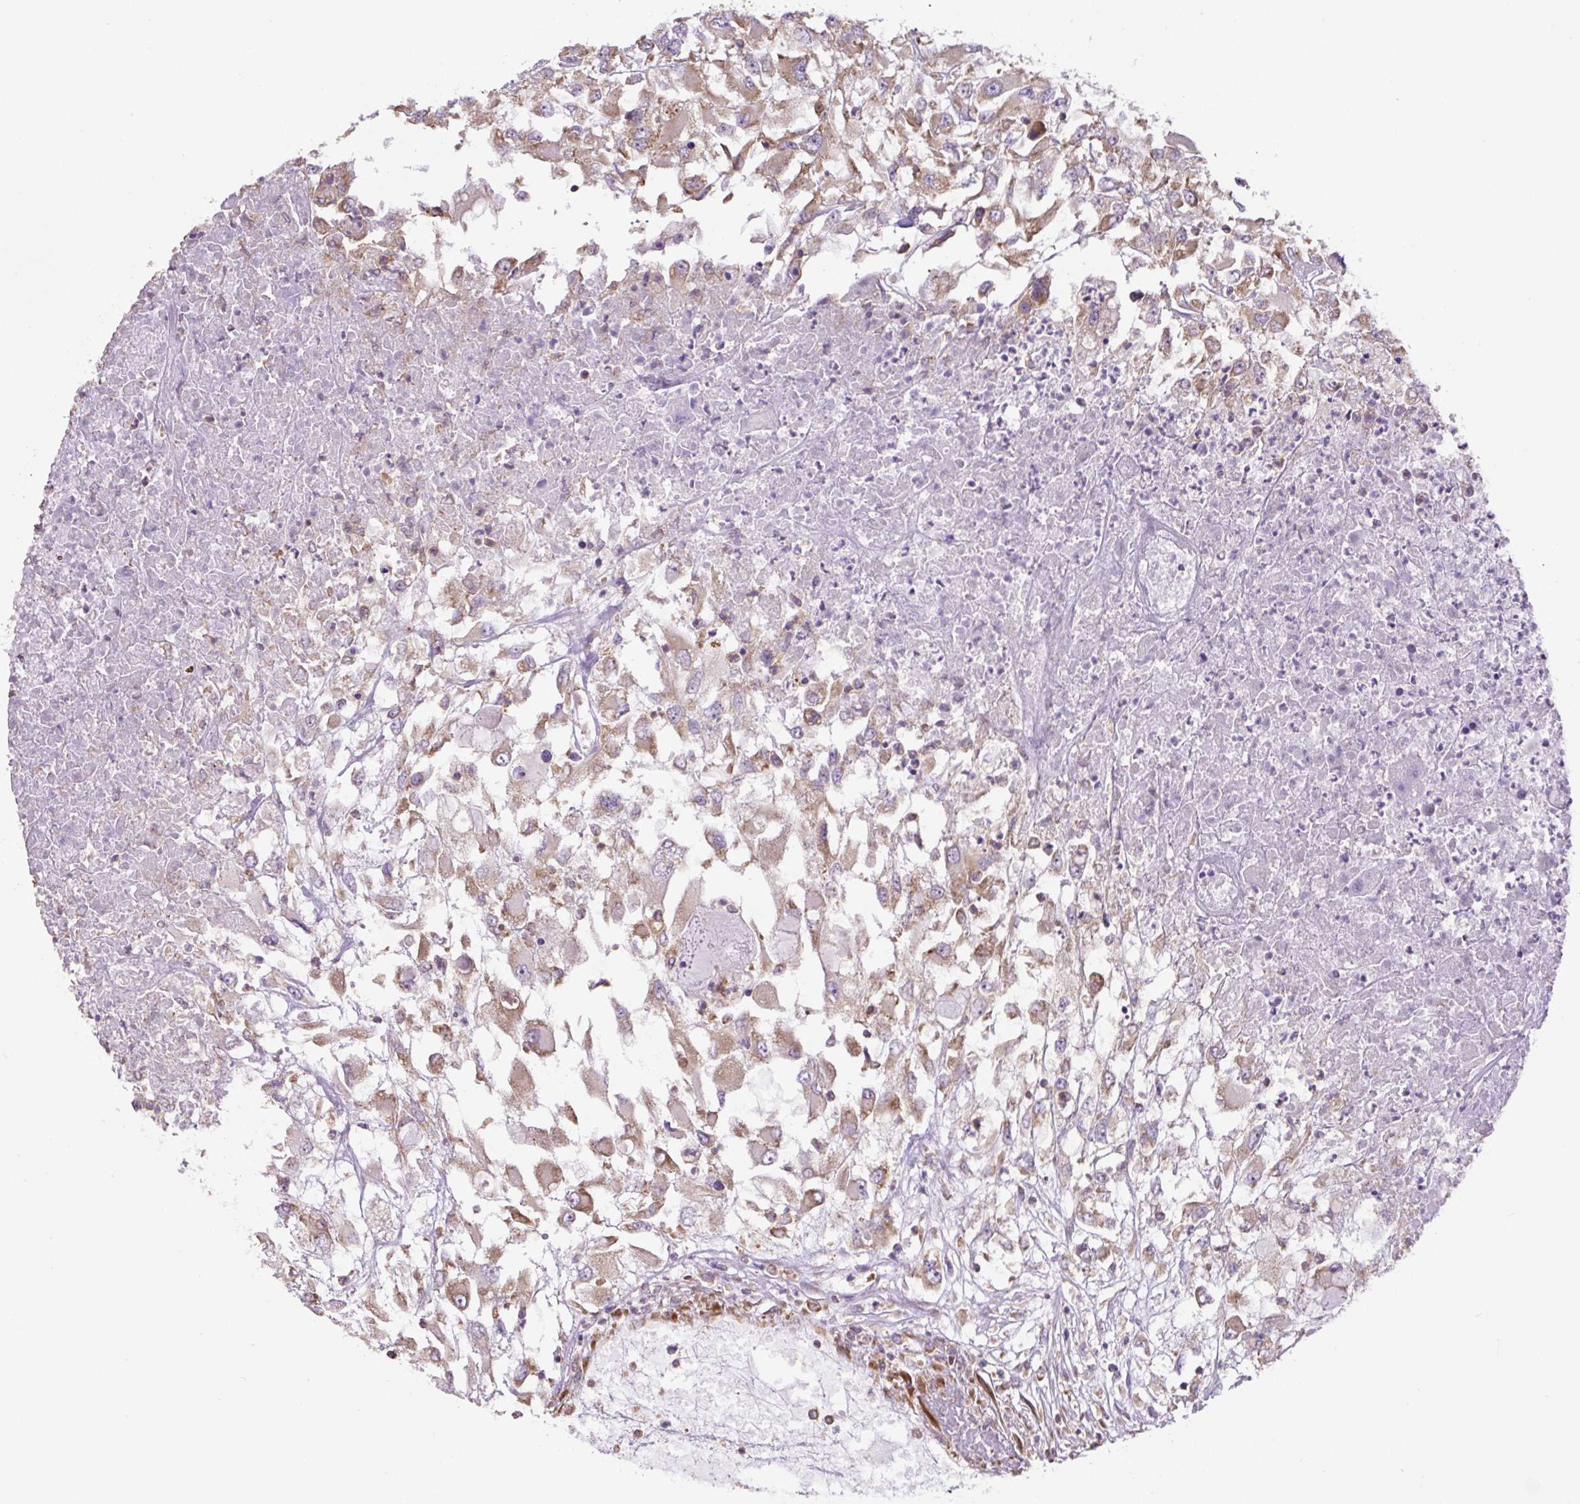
{"staining": {"intensity": "moderate", "quantity": "25%-75%", "location": "cytoplasmic/membranous"}, "tissue": "renal cancer", "cell_type": "Tumor cells", "image_type": "cancer", "snomed": [{"axis": "morphology", "description": "Adenocarcinoma, NOS"}, {"axis": "topography", "description": "Kidney"}], "caption": "The photomicrograph shows a brown stain indicating the presence of a protein in the cytoplasmic/membranous of tumor cells in renal adenocarcinoma.", "gene": "RPS23", "patient": {"sex": "female", "age": 52}}